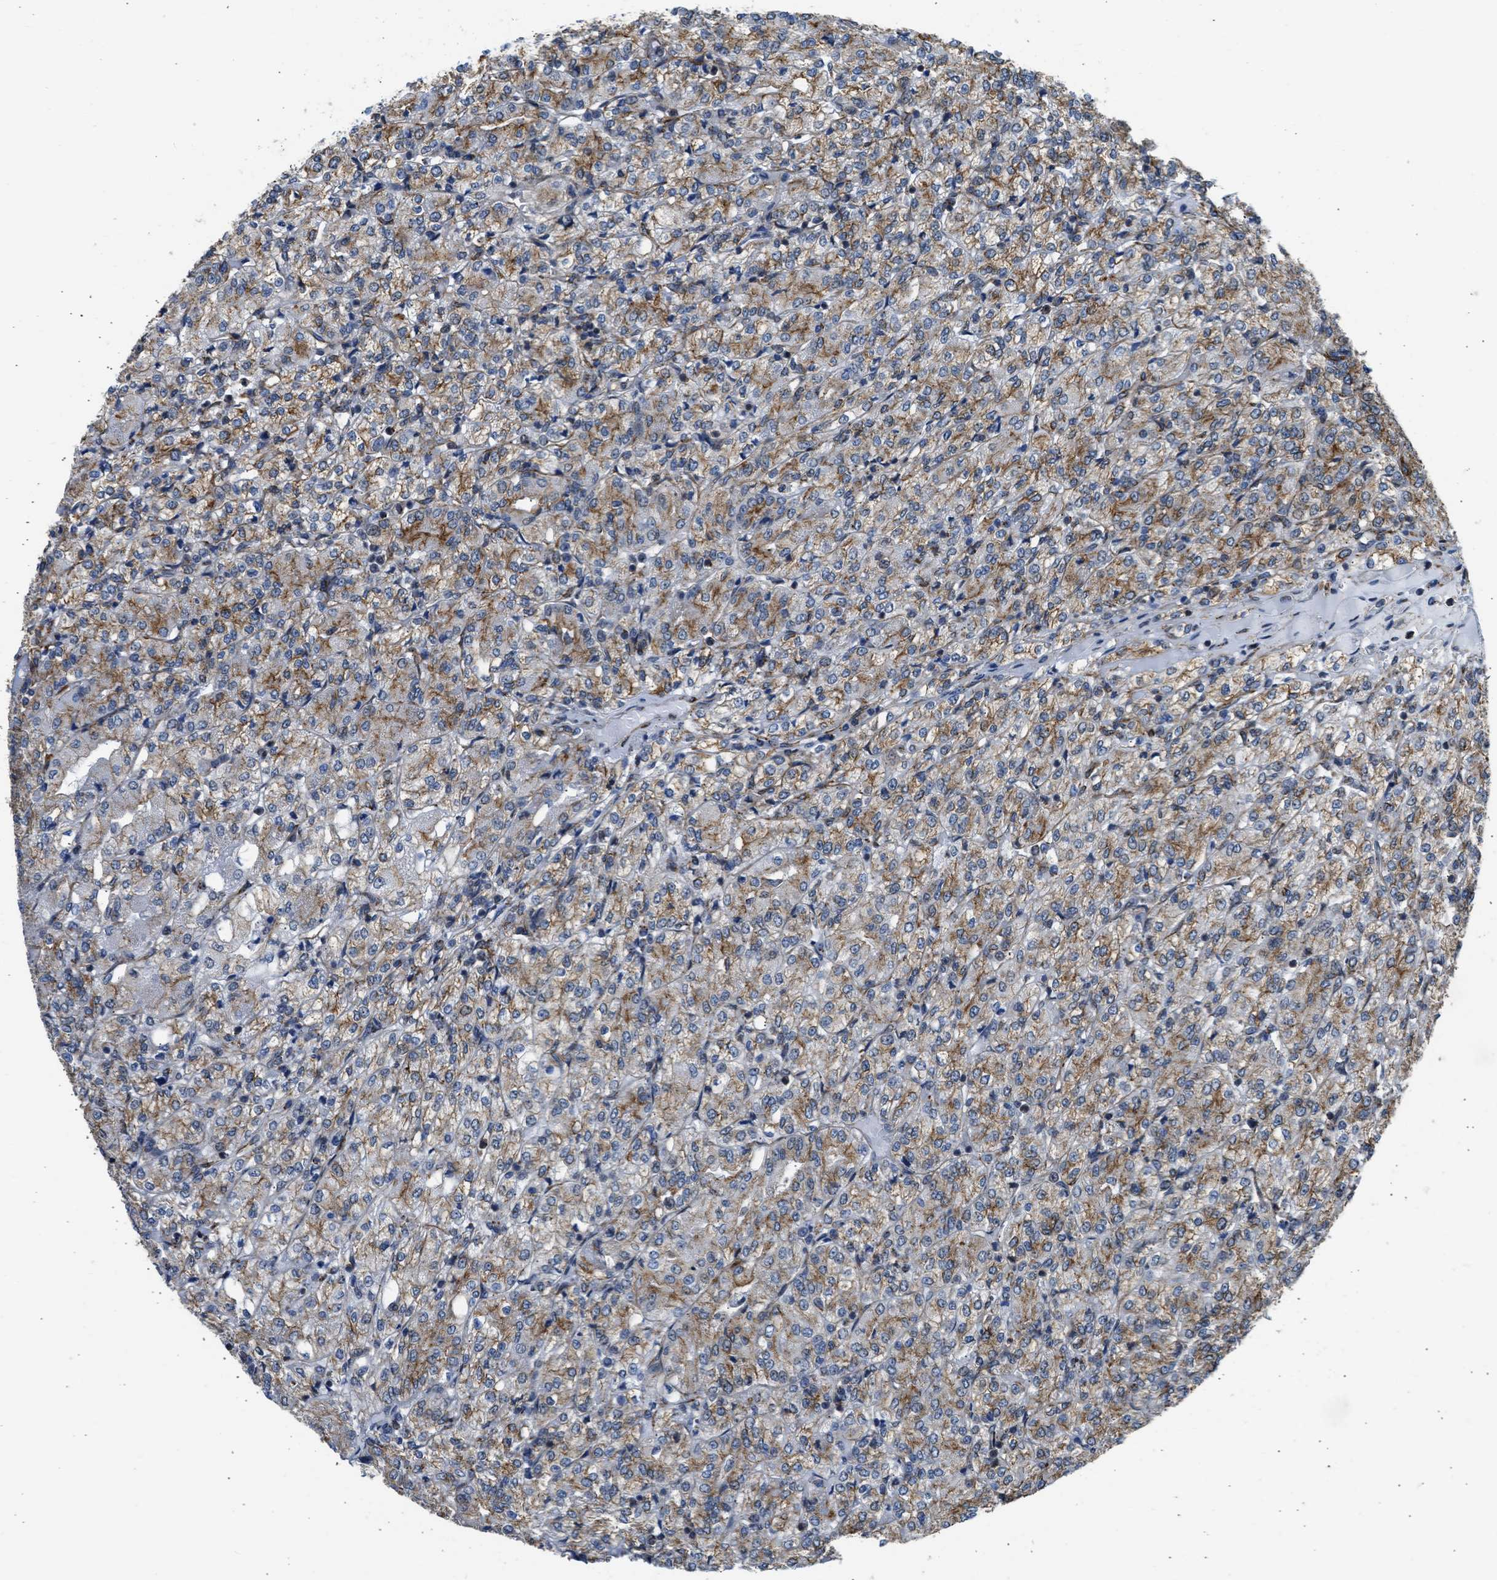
{"staining": {"intensity": "moderate", "quantity": "25%-75%", "location": "cytoplasmic/membranous"}, "tissue": "renal cancer", "cell_type": "Tumor cells", "image_type": "cancer", "snomed": [{"axis": "morphology", "description": "Adenocarcinoma, NOS"}, {"axis": "topography", "description": "Kidney"}], "caption": "A micrograph of human renal cancer (adenocarcinoma) stained for a protein reveals moderate cytoplasmic/membranous brown staining in tumor cells.", "gene": "SEPTIN2", "patient": {"sex": "male", "age": 77}}